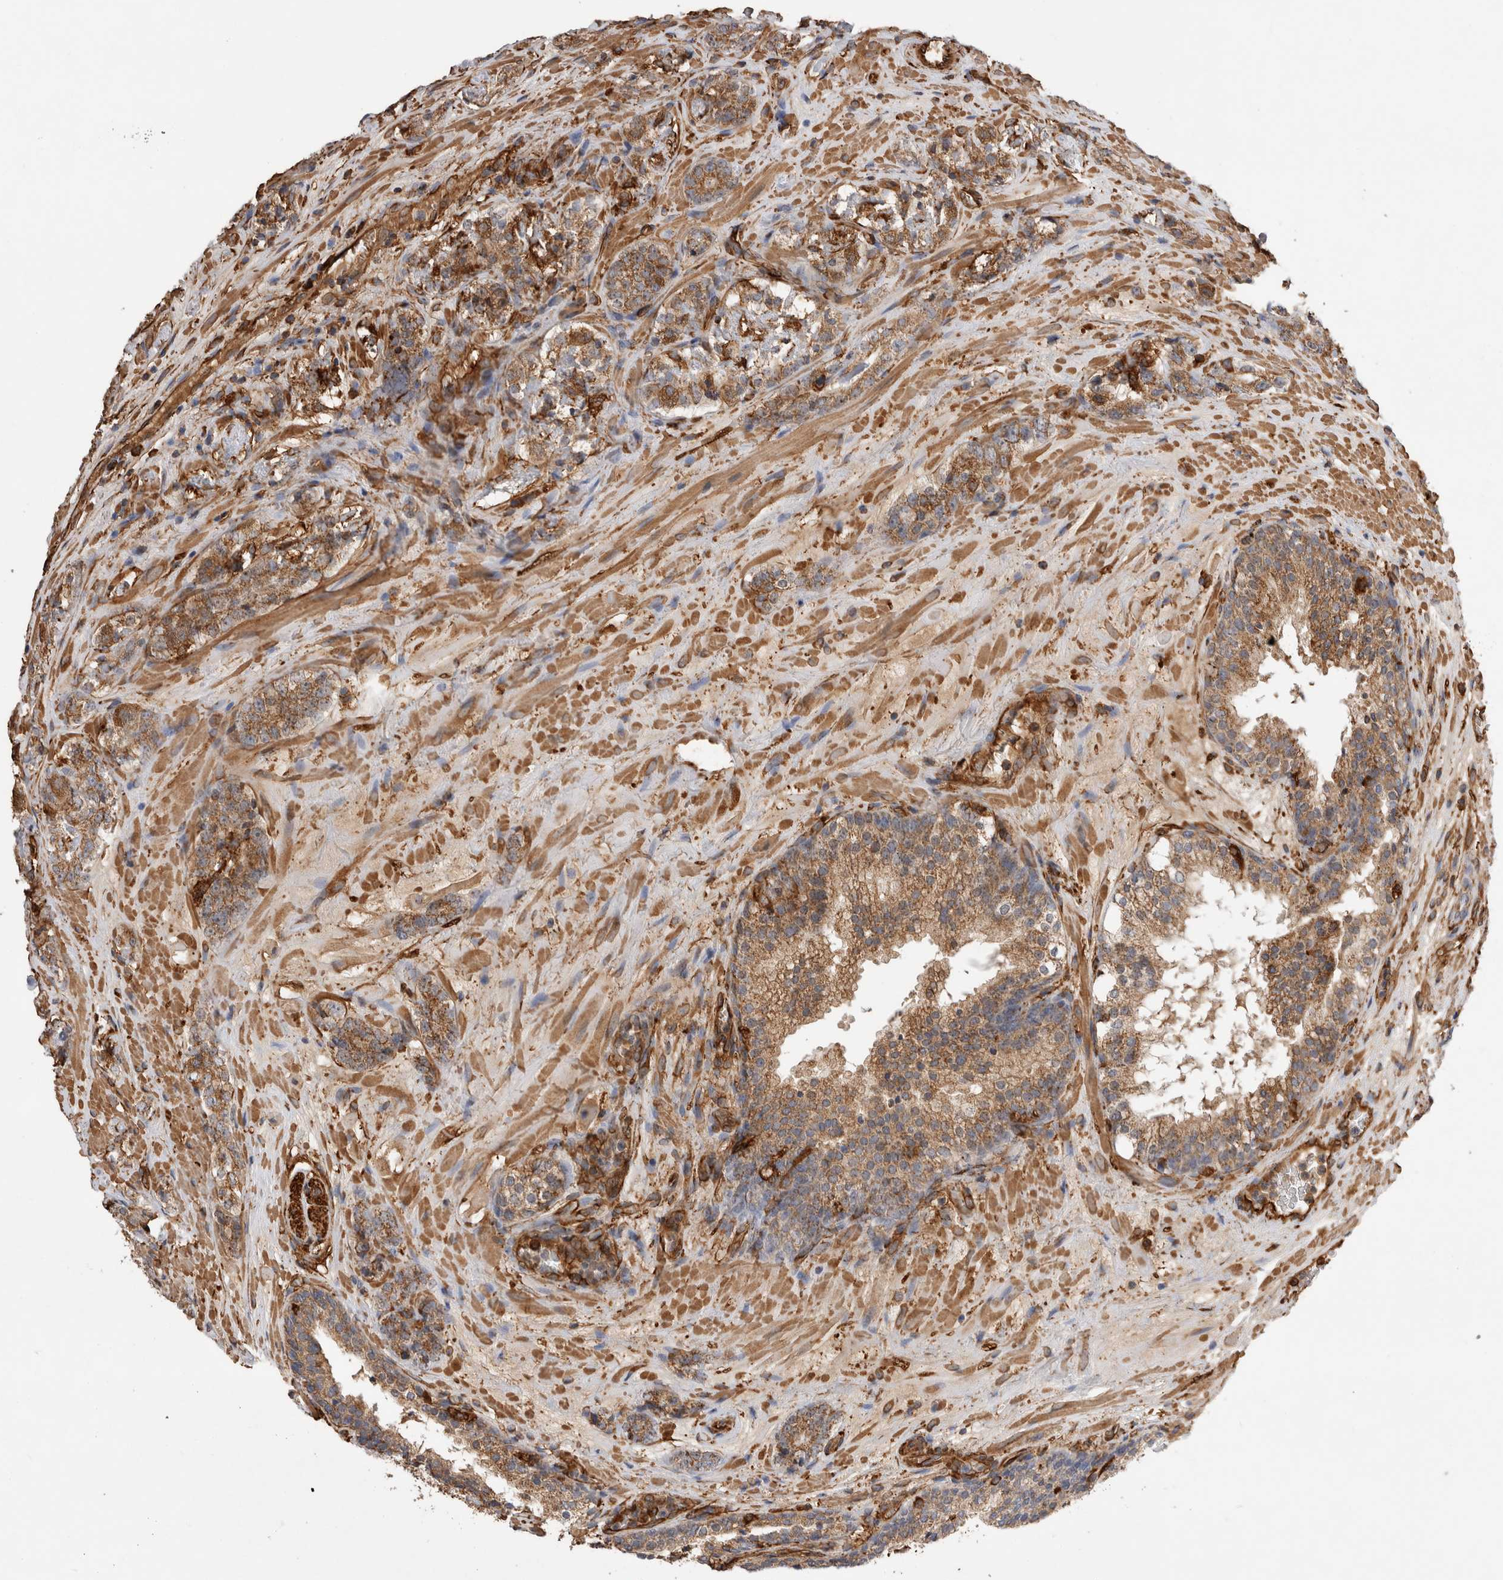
{"staining": {"intensity": "moderate", "quantity": ">75%", "location": "cytoplasmic/membranous"}, "tissue": "prostate cancer", "cell_type": "Tumor cells", "image_type": "cancer", "snomed": [{"axis": "morphology", "description": "Adenocarcinoma, High grade"}, {"axis": "topography", "description": "Prostate"}], "caption": "An immunohistochemistry (IHC) image of tumor tissue is shown. Protein staining in brown labels moderate cytoplasmic/membranous positivity in prostate cancer (adenocarcinoma (high-grade)) within tumor cells.", "gene": "ZNF397", "patient": {"sex": "male", "age": 56}}